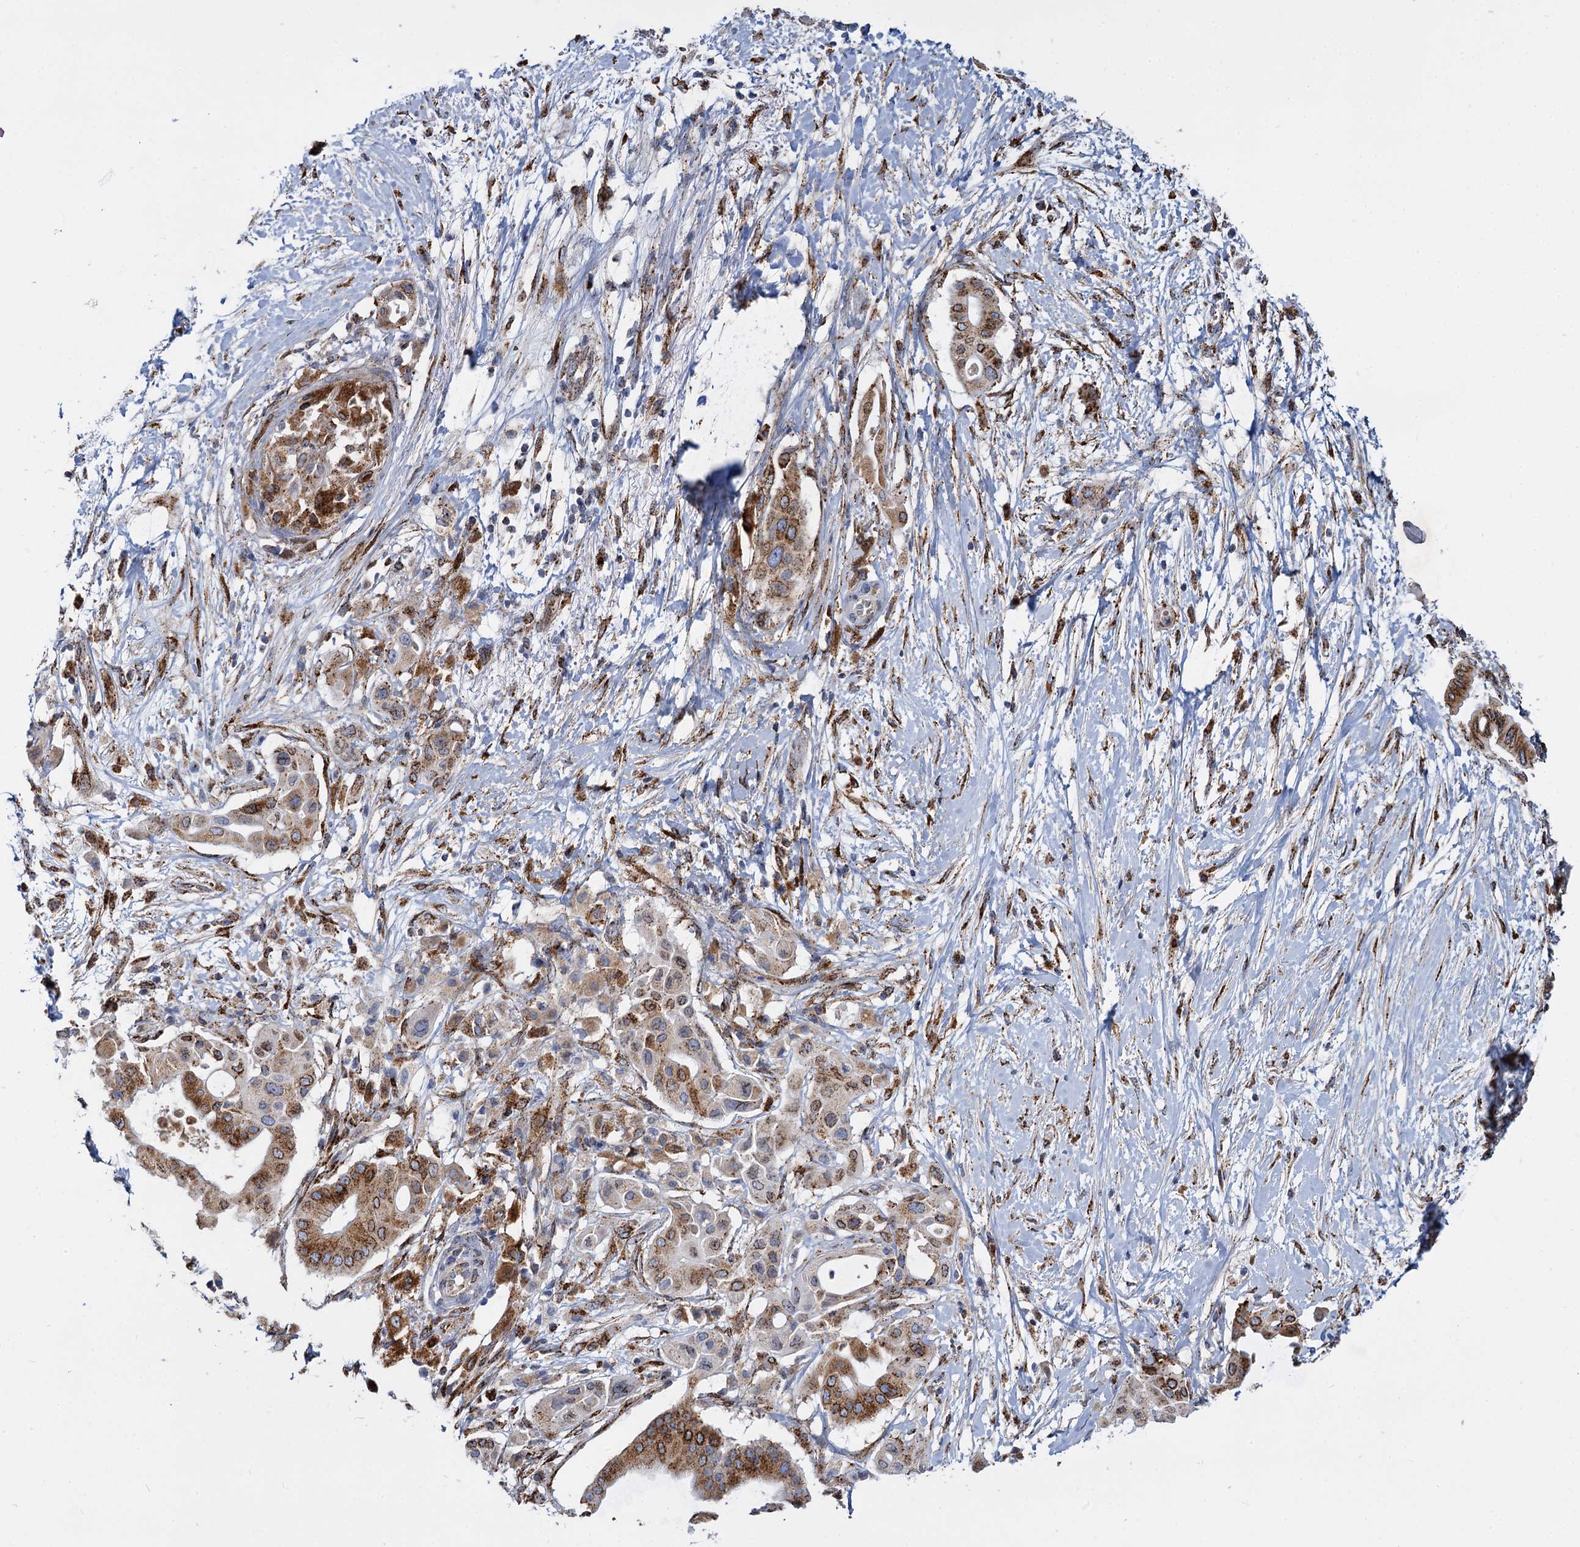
{"staining": {"intensity": "strong", "quantity": ">75%", "location": "cytoplasmic/membranous"}, "tissue": "pancreatic cancer", "cell_type": "Tumor cells", "image_type": "cancer", "snomed": [{"axis": "morphology", "description": "Adenocarcinoma, NOS"}, {"axis": "topography", "description": "Pancreas"}], "caption": "Protein expression analysis of pancreatic cancer demonstrates strong cytoplasmic/membranous positivity in about >75% of tumor cells.", "gene": "SUPT20H", "patient": {"sex": "male", "age": 68}}